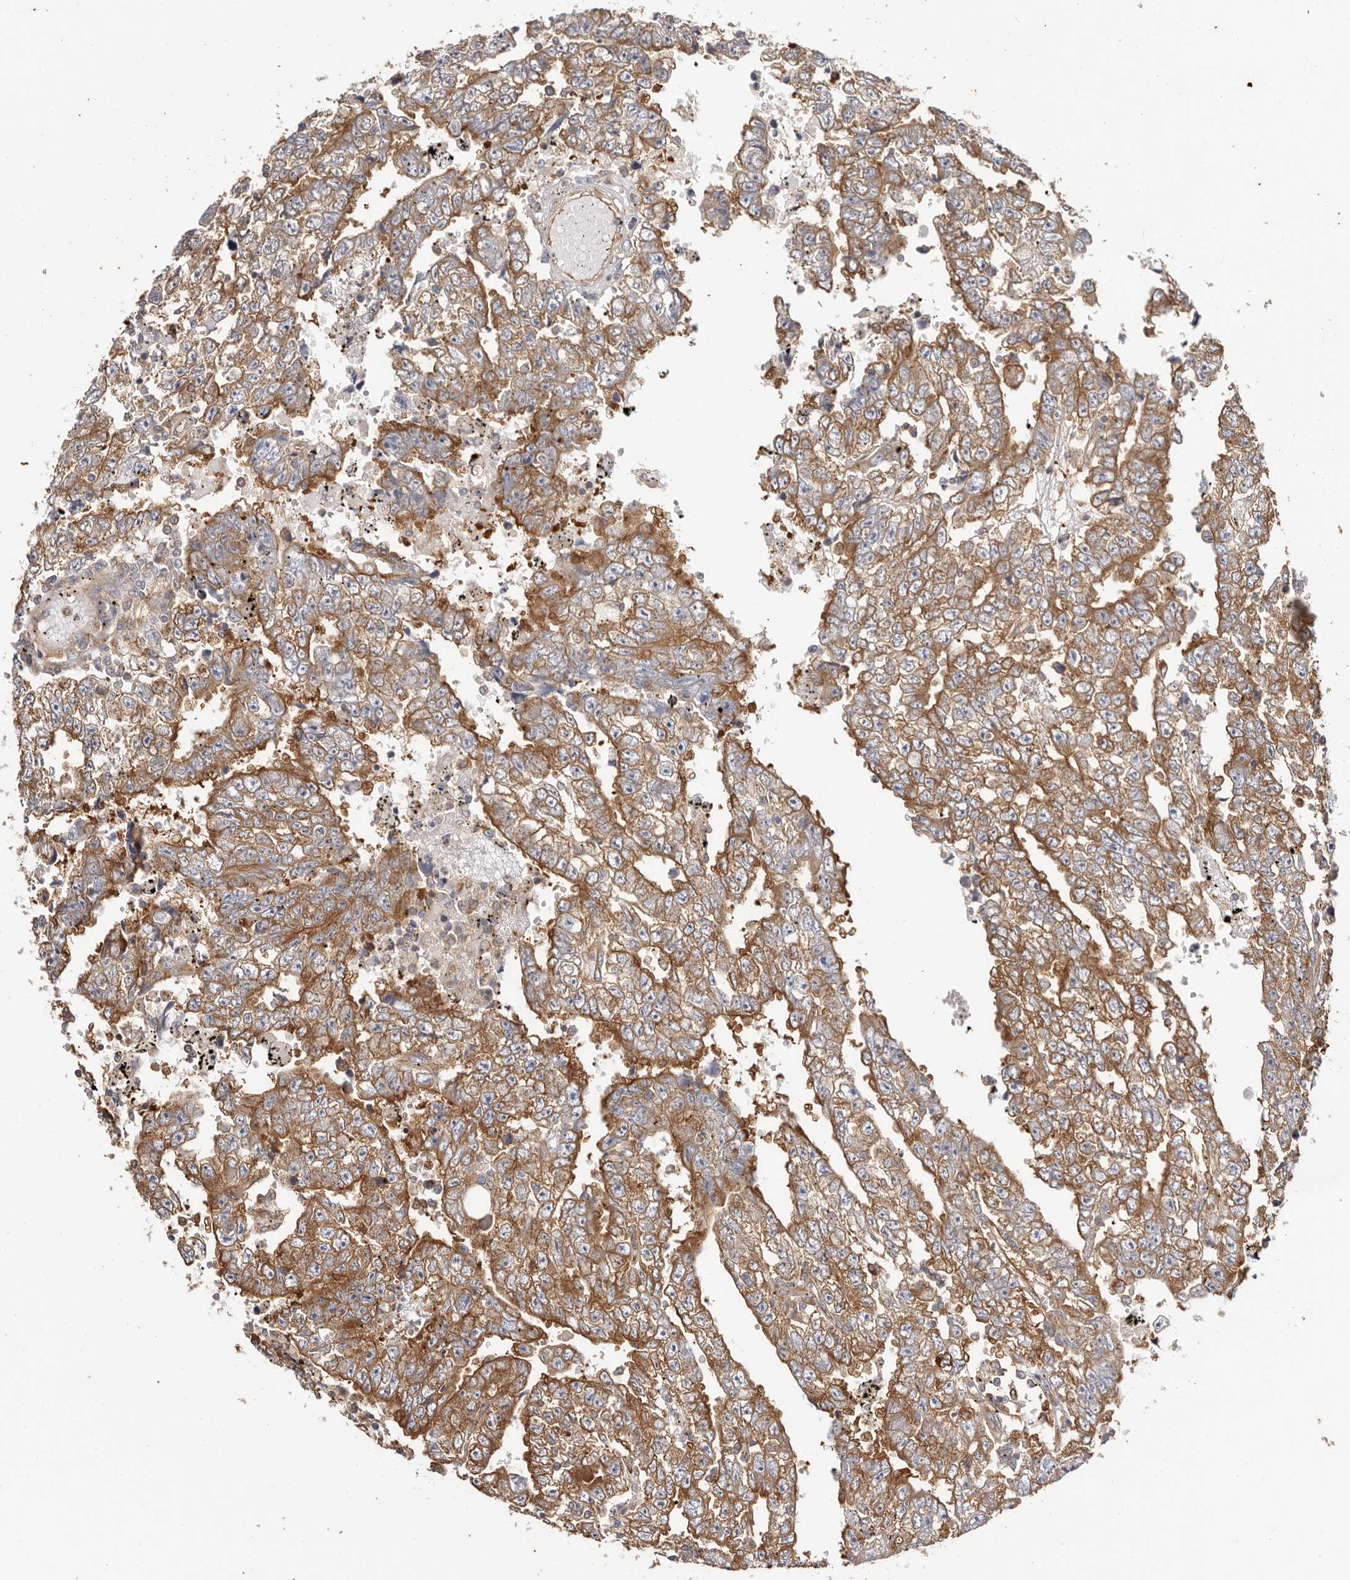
{"staining": {"intensity": "strong", "quantity": ">75%", "location": "cytoplasmic/membranous"}, "tissue": "testis cancer", "cell_type": "Tumor cells", "image_type": "cancer", "snomed": [{"axis": "morphology", "description": "Carcinoma, Embryonal, NOS"}, {"axis": "topography", "description": "Testis"}], "caption": "DAB (3,3'-diaminobenzidine) immunohistochemical staining of embryonal carcinoma (testis) displays strong cytoplasmic/membranous protein staining in approximately >75% of tumor cells.", "gene": "EPRS1", "patient": {"sex": "male", "age": 25}}